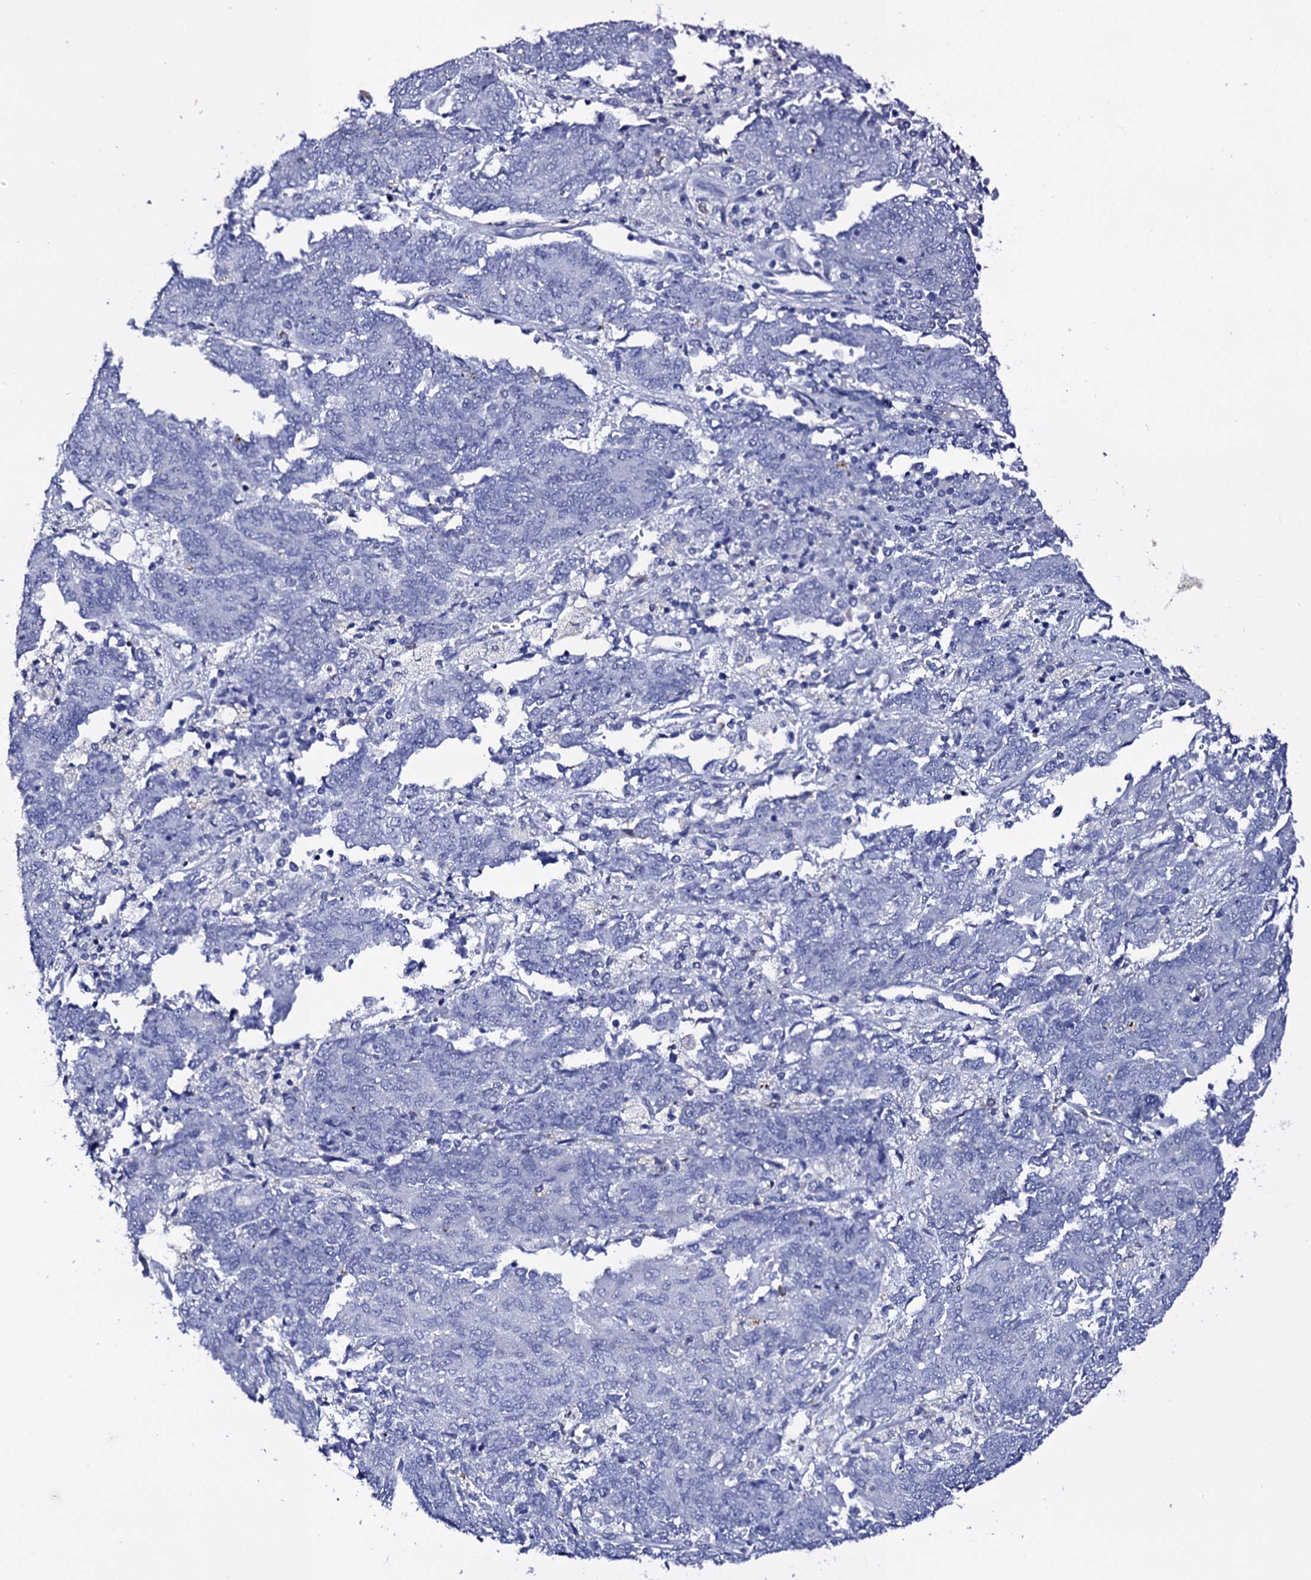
{"staining": {"intensity": "negative", "quantity": "none", "location": "none"}, "tissue": "endometrial cancer", "cell_type": "Tumor cells", "image_type": "cancer", "snomed": [{"axis": "morphology", "description": "Adenocarcinoma, NOS"}, {"axis": "topography", "description": "Endometrium"}], "caption": "High magnification brightfield microscopy of endometrial cancer (adenocarcinoma) stained with DAB (3,3'-diaminobenzidine) (brown) and counterstained with hematoxylin (blue): tumor cells show no significant expression.", "gene": "ITPRID2", "patient": {"sex": "female", "age": 80}}